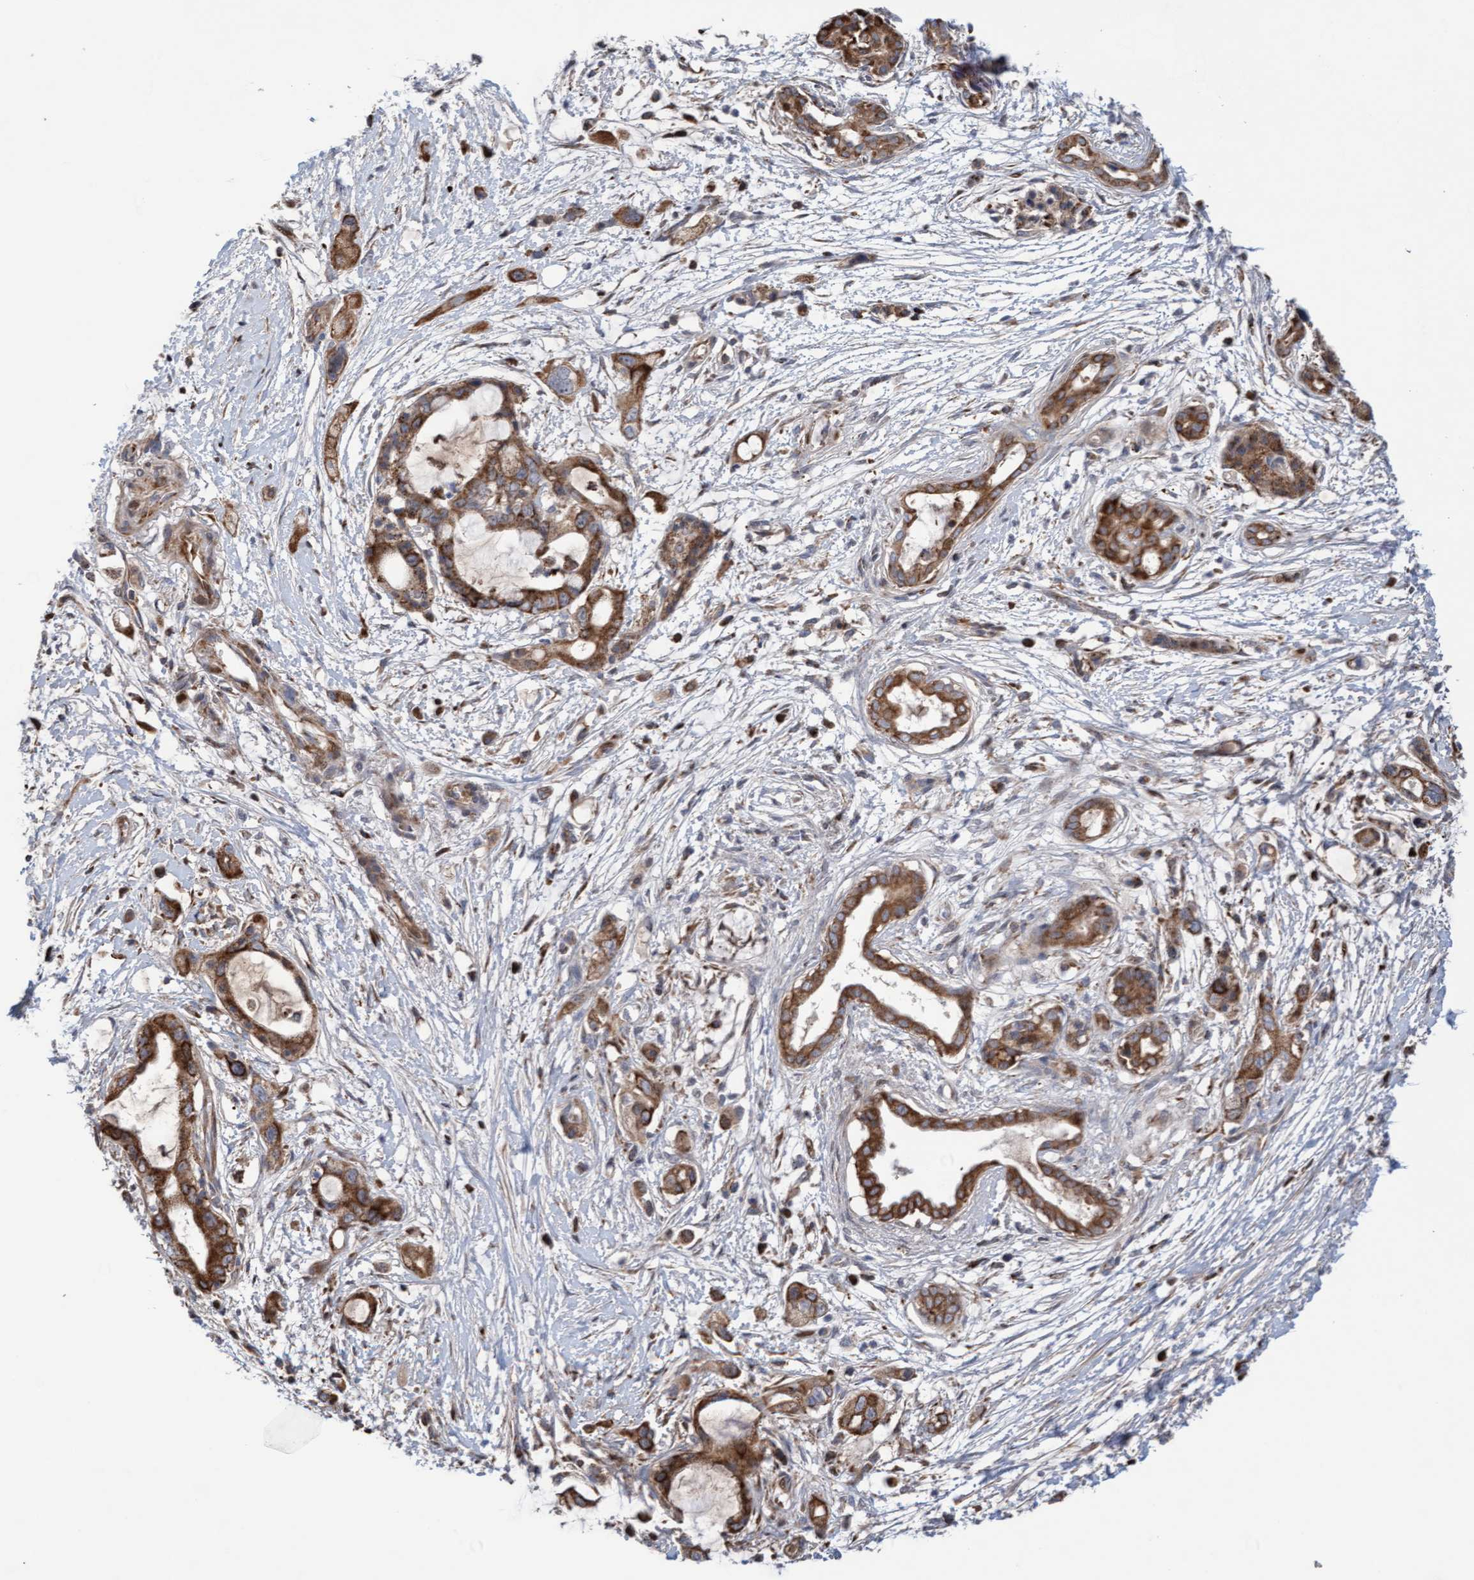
{"staining": {"intensity": "moderate", "quantity": ">75%", "location": "cytoplasmic/membranous"}, "tissue": "pancreatic cancer", "cell_type": "Tumor cells", "image_type": "cancer", "snomed": [{"axis": "morphology", "description": "Adenocarcinoma, NOS"}, {"axis": "topography", "description": "Pancreas"}], "caption": "This is a histology image of immunohistochemistry staining of adenocarcinoma (pancreatic), which shows moderate positivity in the cytoplasmic/membranous of tumor cells.", "gene": "PECR", "patient": {"sex": "male", "age": 59}}